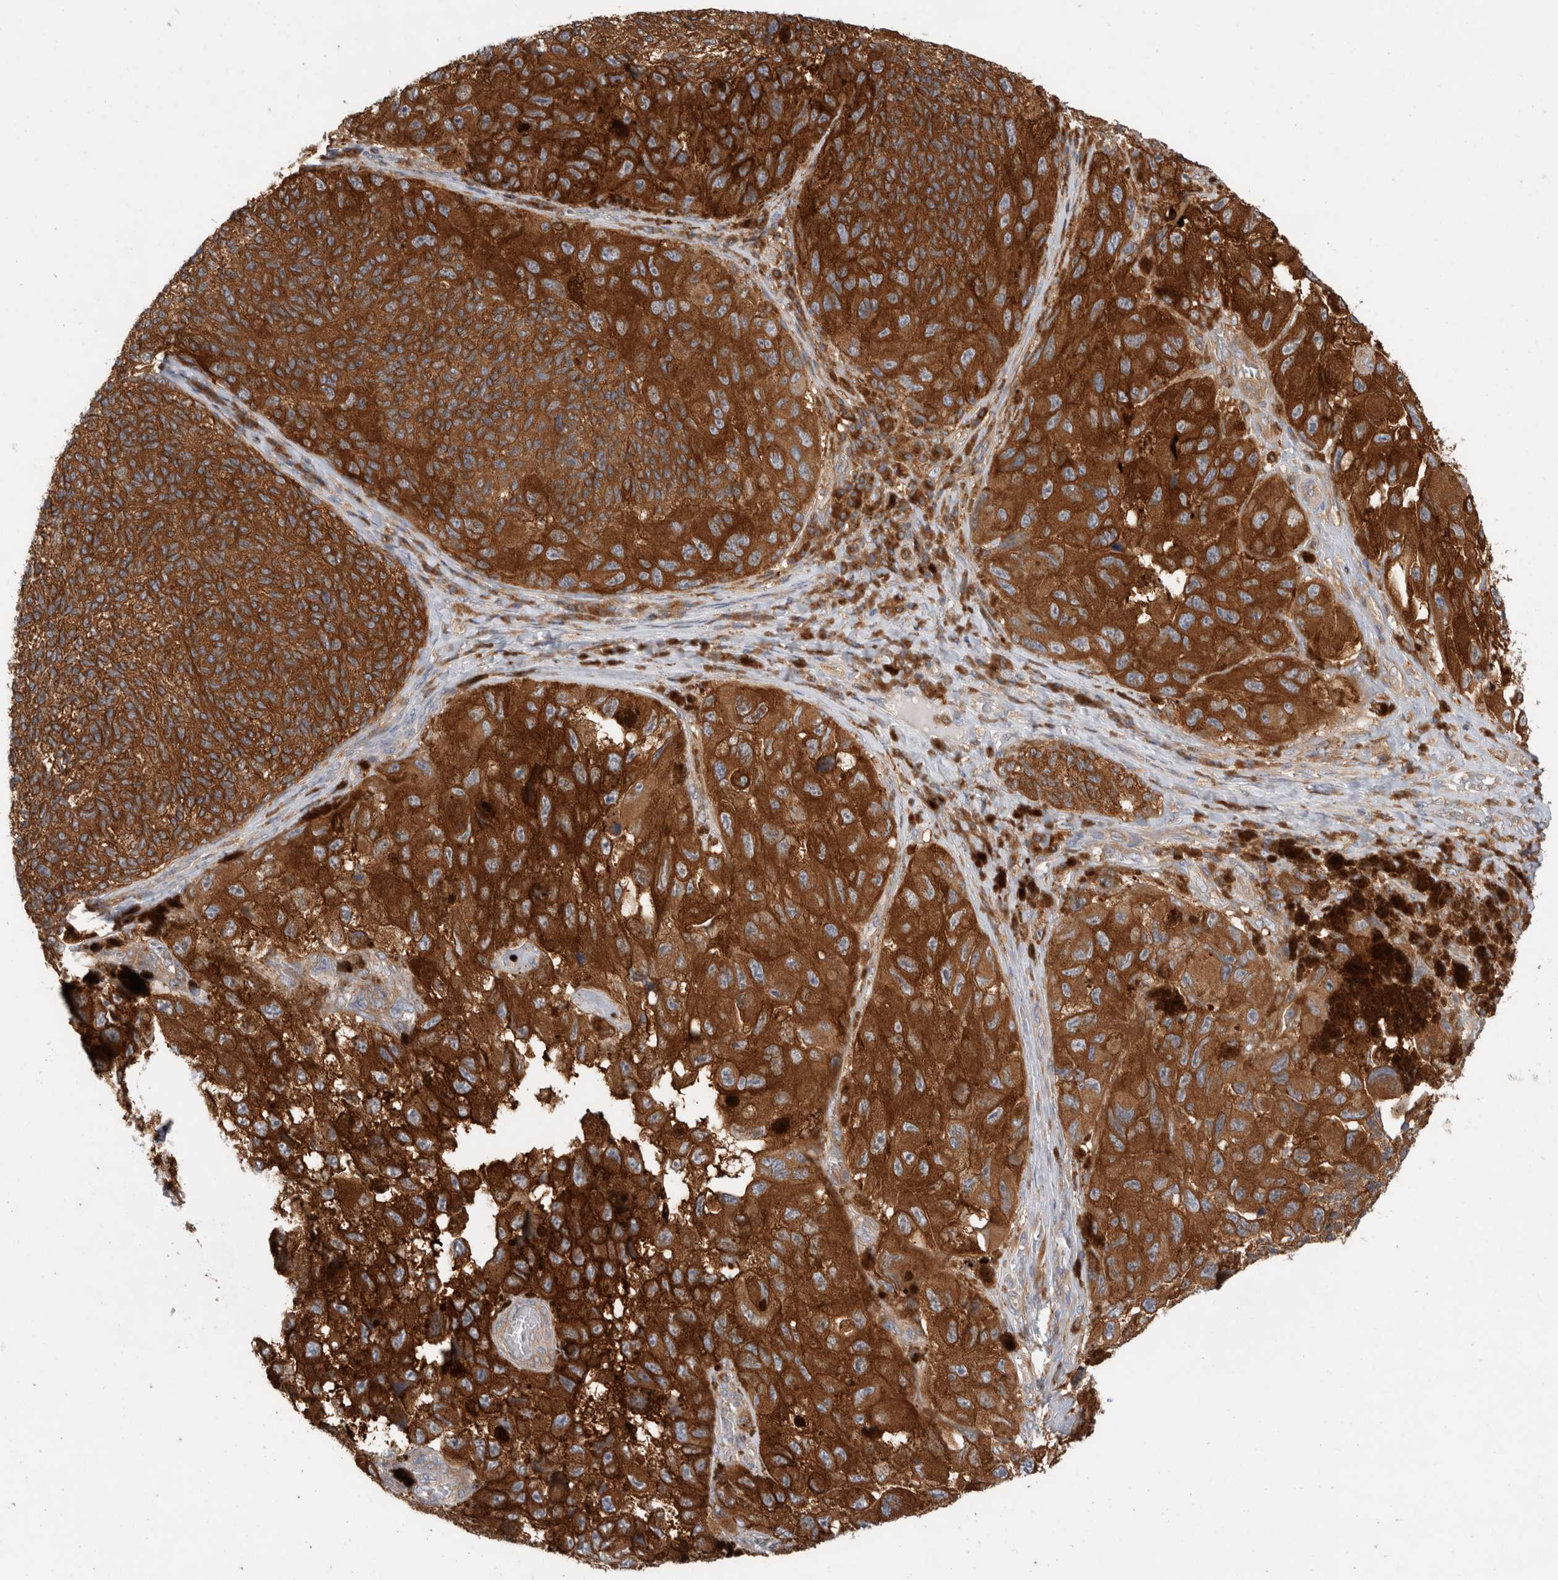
{"staining": {"intensity": "strong", "quantity": ">75%", "location": "cytoplasmic/membranous"}, "tissue": "melanoma", "cell_type": "Tumor cells", "image_type": "cancer", "snomed": [{"axis": "morphology", "description": "Malignant melanoma, NOS"}, {"axis": "topography", "description": "Skin"}], "caption": "Protein analysis of malignant melanoma tissue shows strong cytoplasmic/membranous staining in approximately >75% of tumor cells. The protein of interest is shown in brown color, while the nuclei are stained blue.", "gene": "KLHL14", "patient": {"sex": "female", "age": 73}}